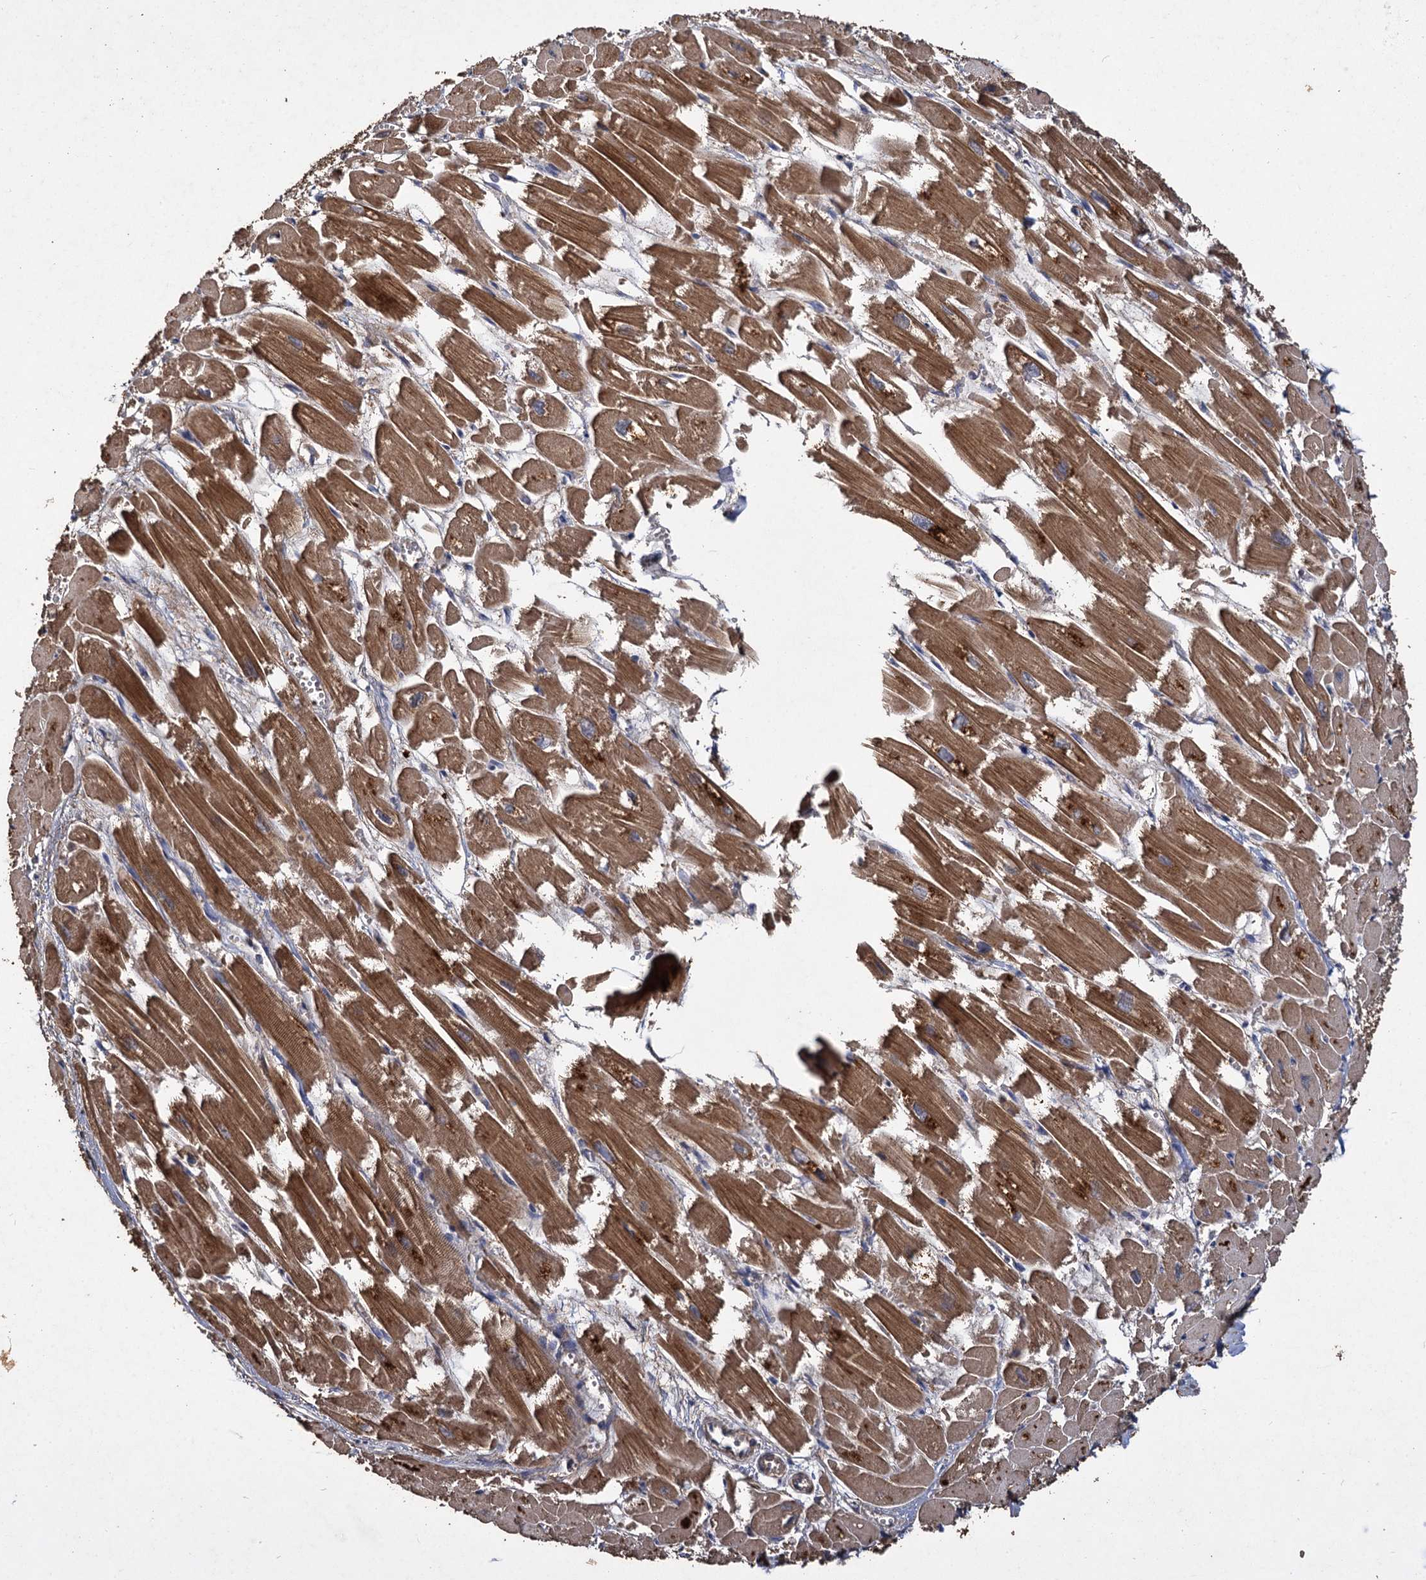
{"staining": {"intensity": "moderate", "quantity": ">75%", "location": "cytoplasmic/membranous"}, "tissue": "heart muscle", "cell_type": "Cardiomyocytes", "image_type": "normal", "snomed": [{"axis": "morphology", "description": "Normal tissue, NOS"}, {"axis": "topography", "description": "Heart"}], "caption": "Heart muscle was stained to show a protein in brown. There is medium levels of moderate cytoplasmic/membranous expression in approximately >75% of cardiomyocytes. (DAB IHC with brightfield microscopy, high magnification).", "gene": "GCLC", "patient": {"sex": "male", "age": 54}}